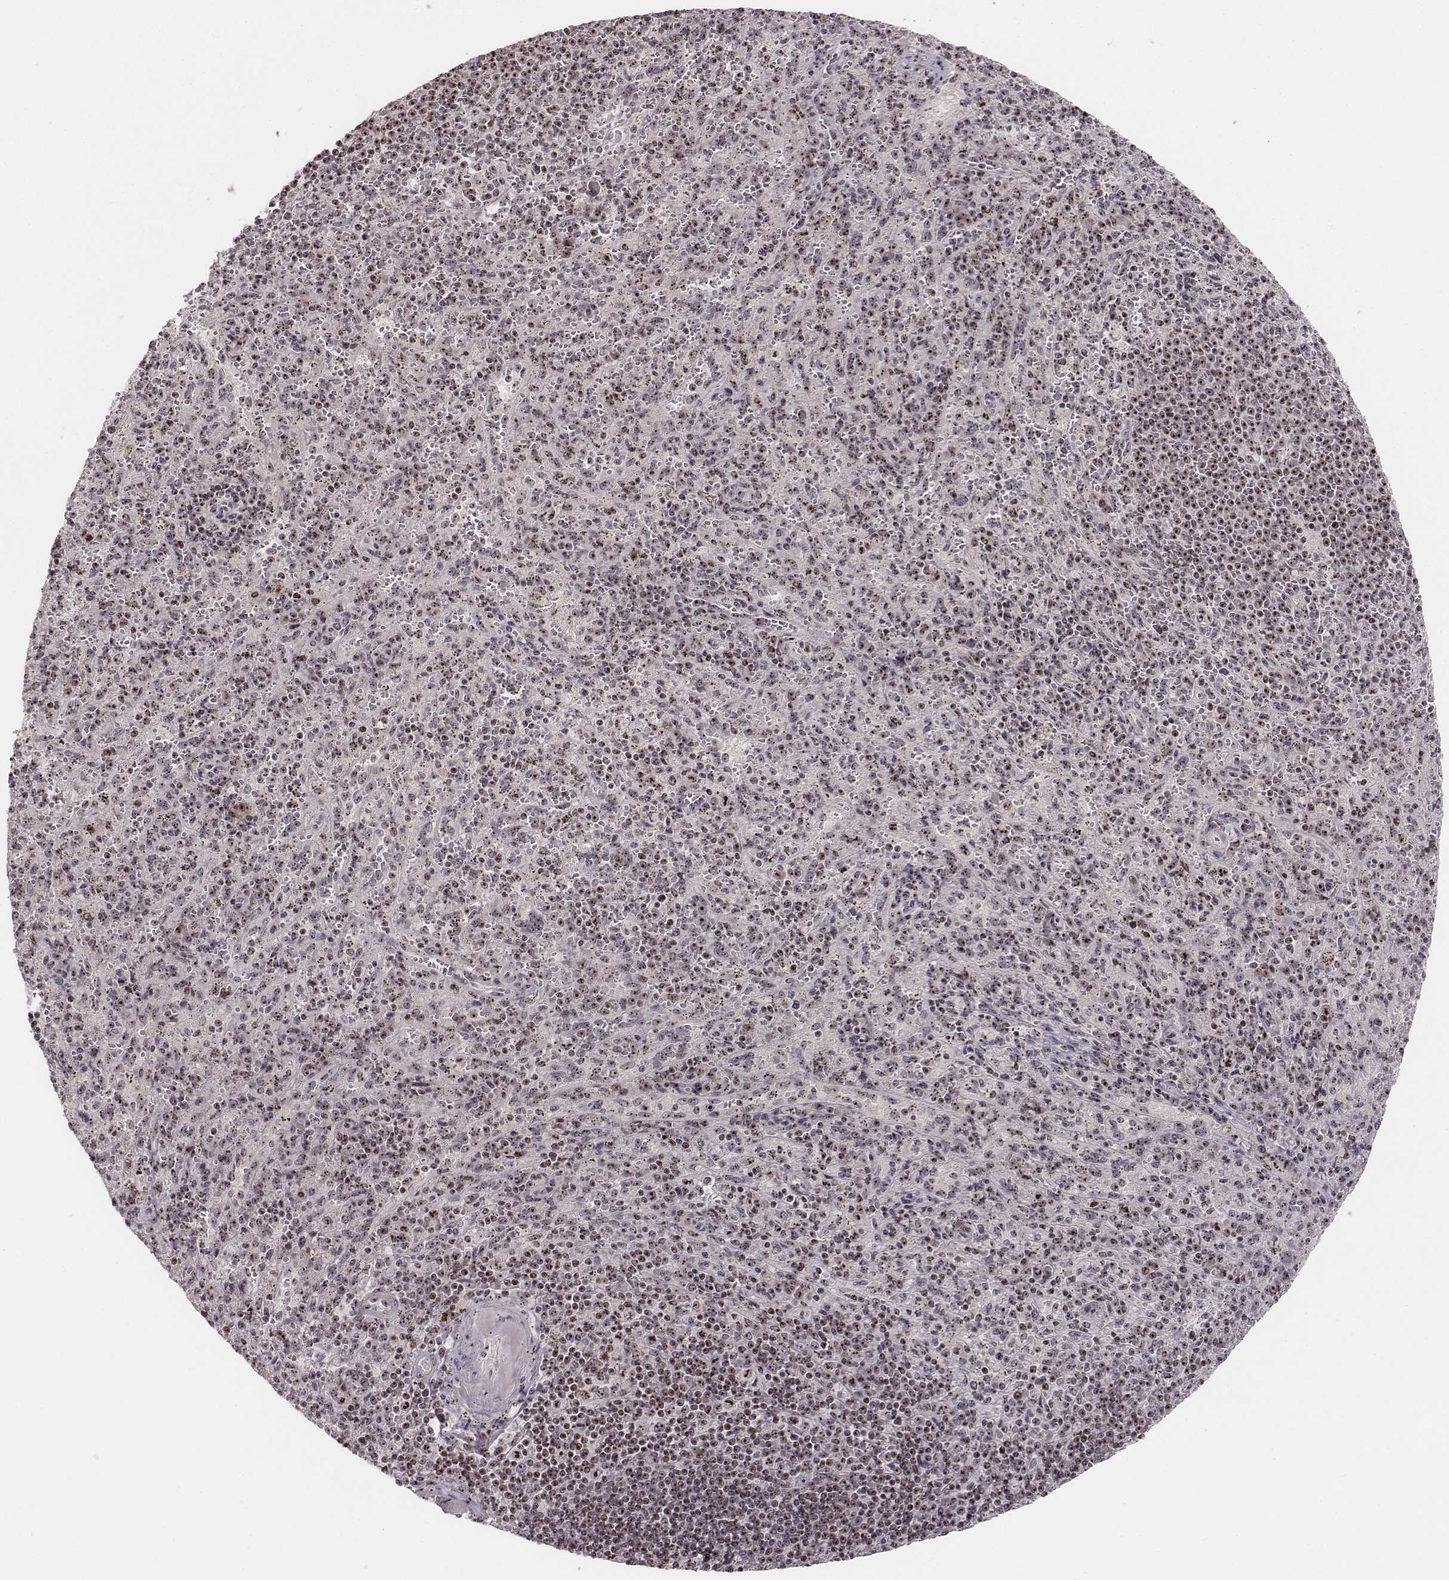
{"staining": {"intensity": "moderate", "quantity": ">75%", "location": "nuclear"}, "tissue": "spleen", "cell_type": "Cells in red pulp", "image_type": "normal", "snomed": [{"axis": "morphology", "description": "Normal tissue, NOS"}, {"axis": "topography", "description": "Spleen"}], "caption": "A brown stain labels moderate nuclear expression of a protein in cells in red pulp of unremarkable human spleen.", "gene": "NOP56", "patient": {"sex": "male", "age": 57}}